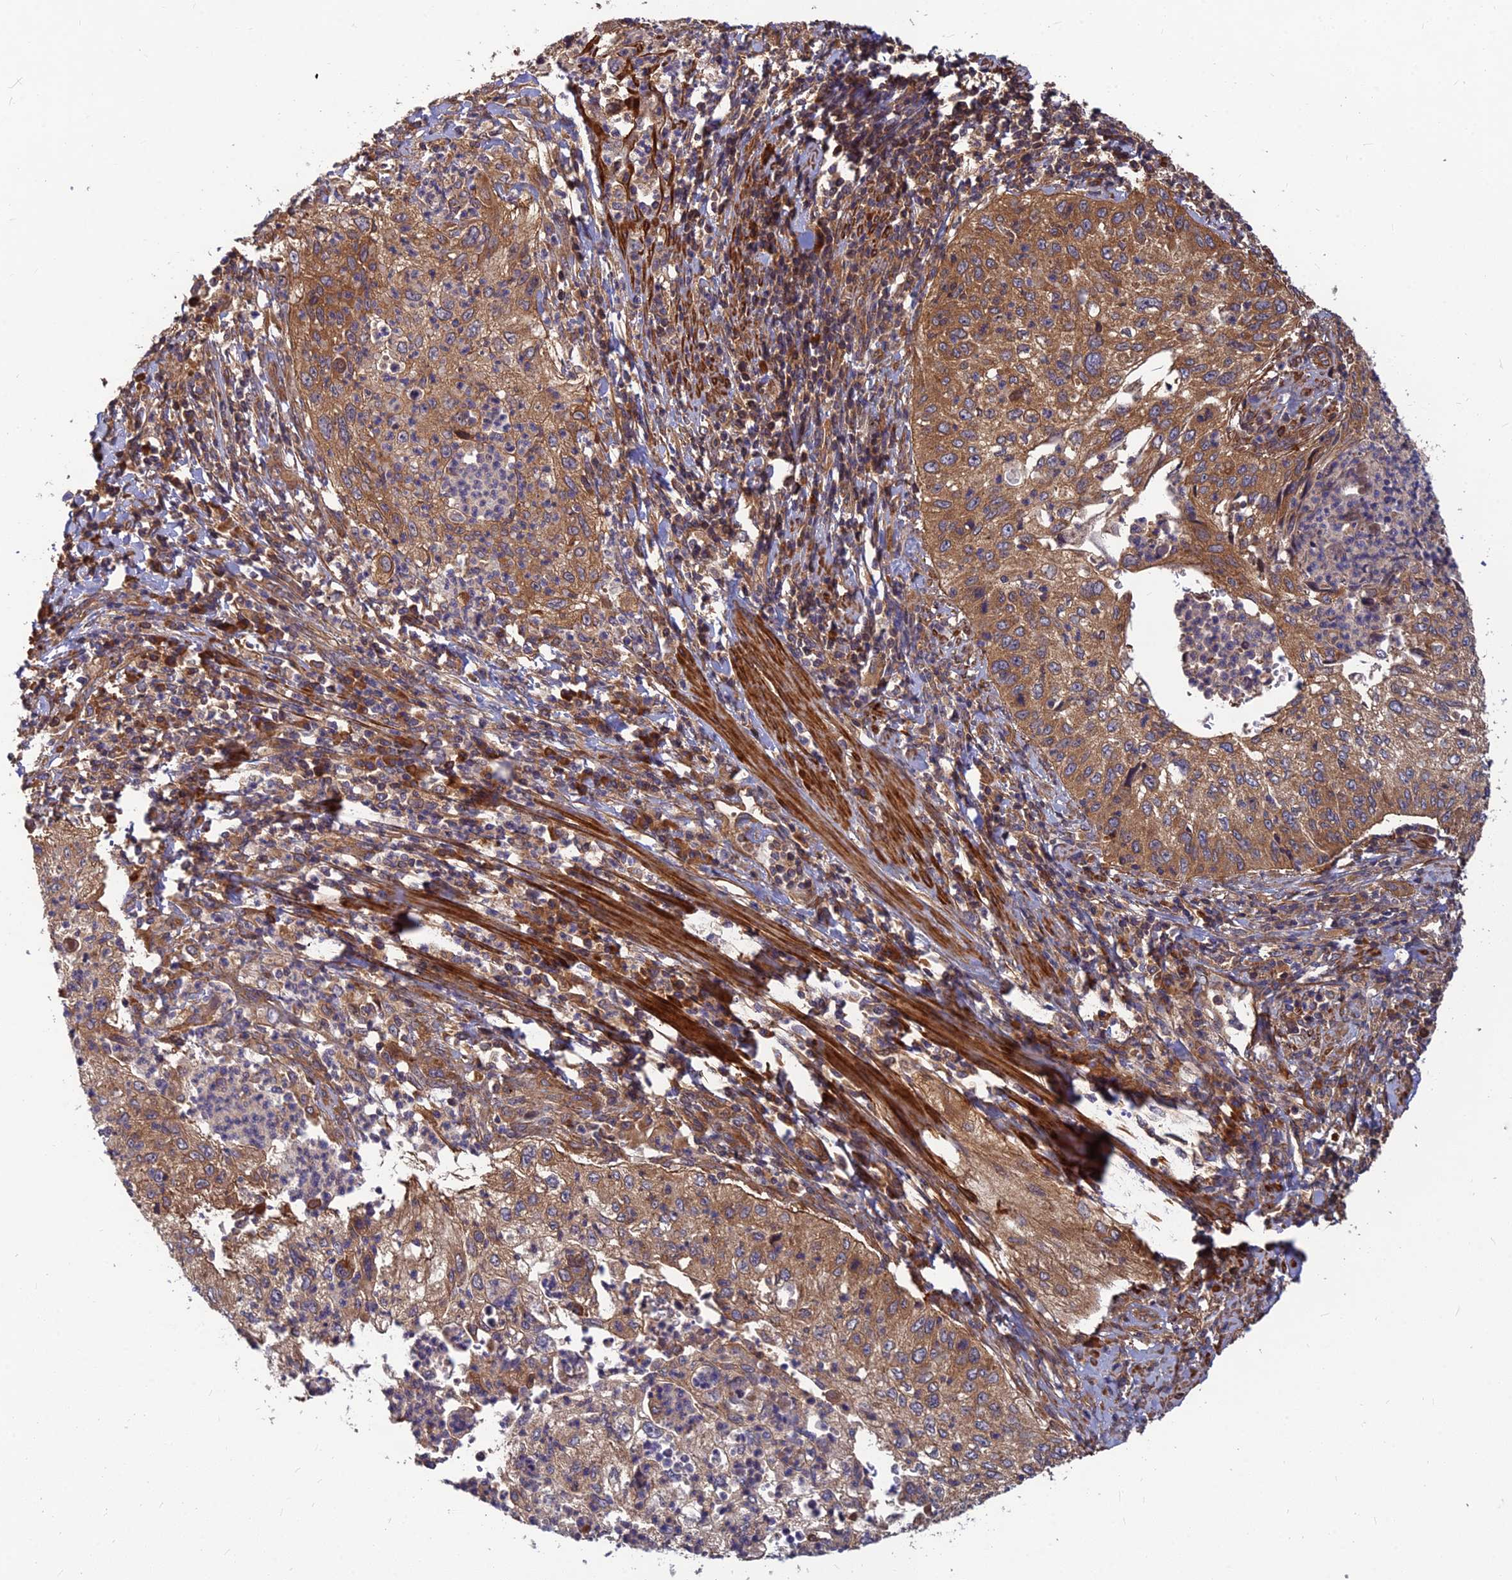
{"staining": {"intensity": "moderate", "quantity": ">75%", "location": "cytoplasmic/membranous"}, "tissue": "cervical cancer", "cell_type": "Tumor cells", "image_type": "cancer", "snomed": [{"axis": "morphology", "description": "Squamous cell carcinoma, NOS"}, {"axis": "topography", "description": "Cervix"}], "caption": "Squamous cell carcinoma (cervical) stained with DAB immunohistochemistry shows medium levels of moderate cytoplasmic/membranous expression in about >75% of tumor cells.", "gene": "RELCH", "patient": {"sex": "female", "age": 30}}